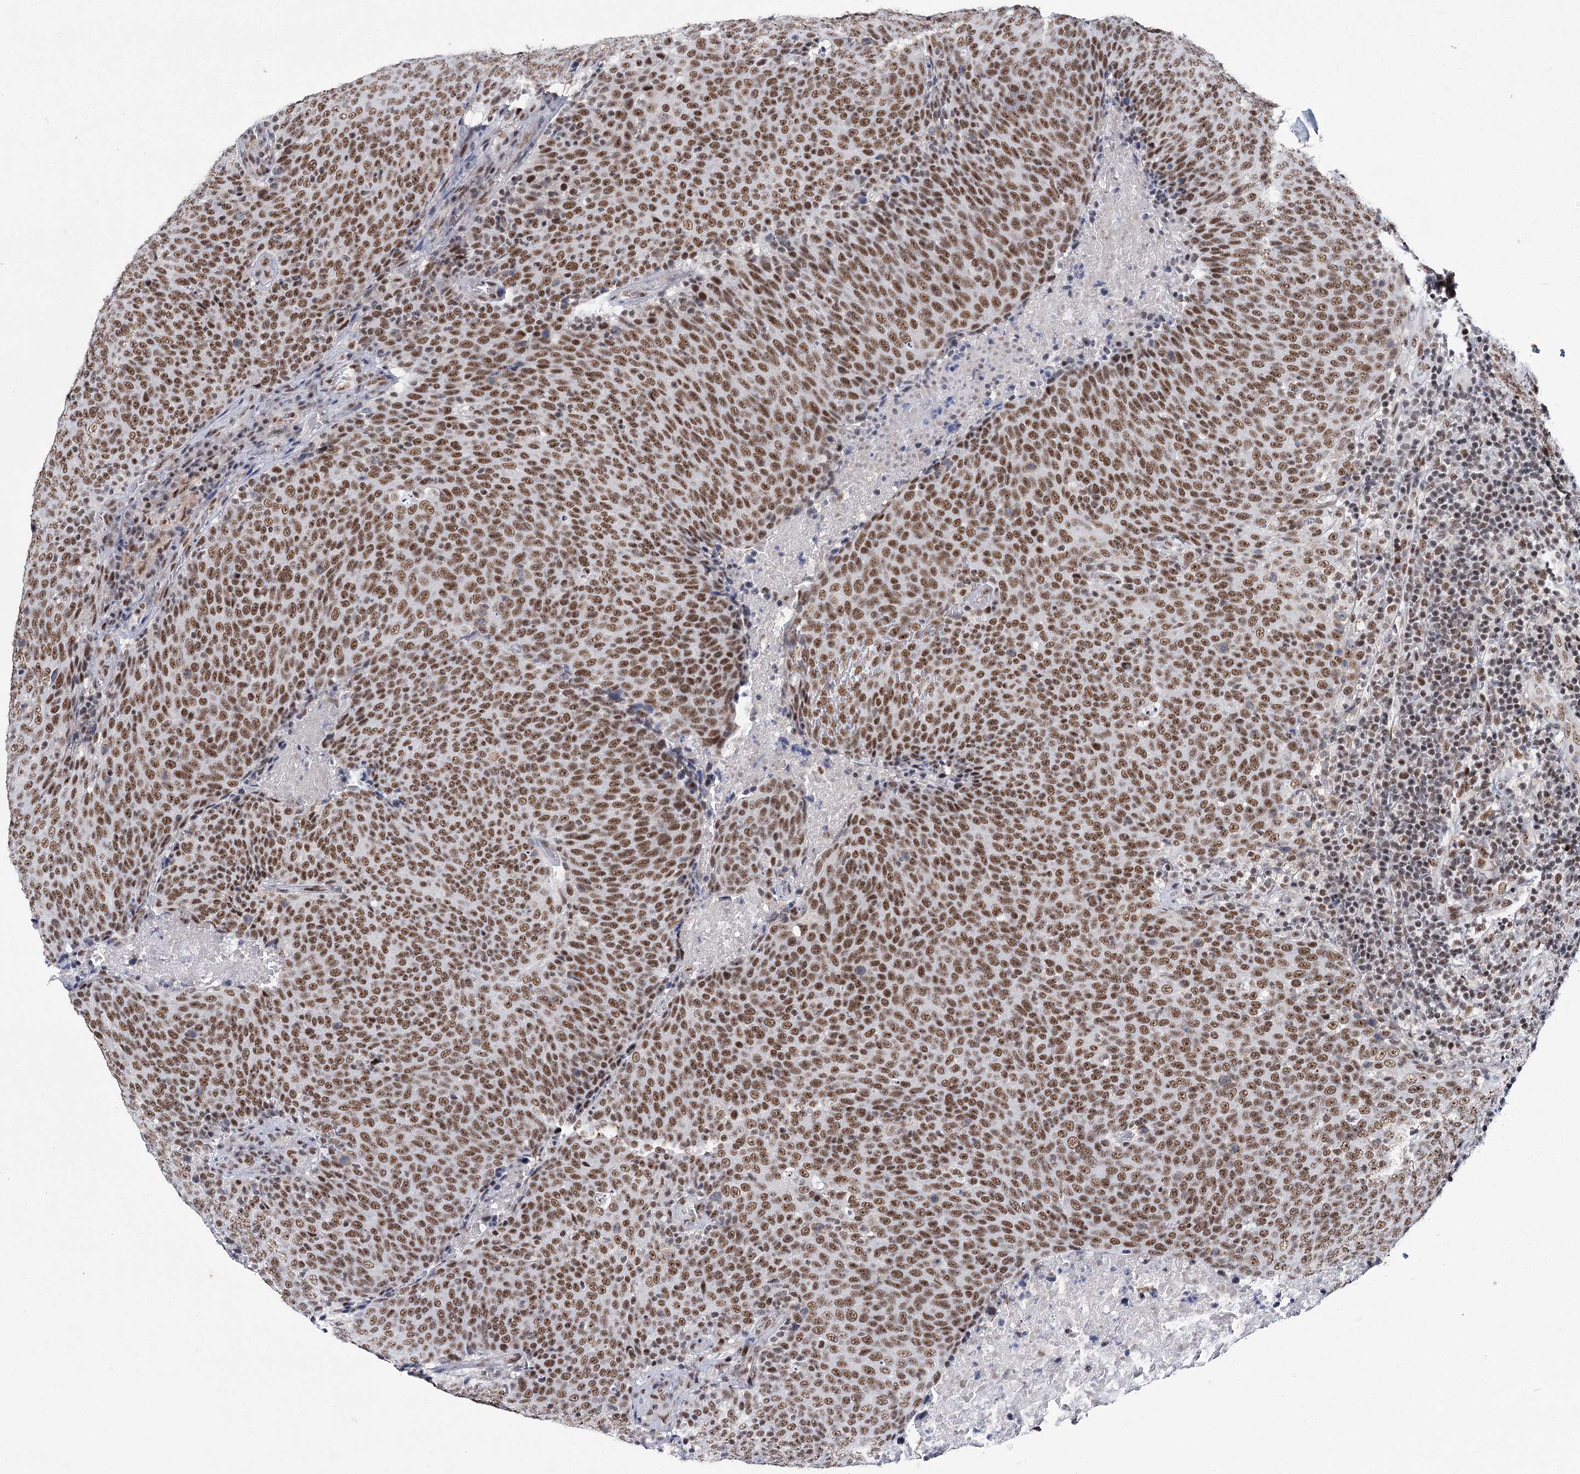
{"staining": {"intensity": "moderate", "quantity": ">75%", "location": "nuclear"}, "tissue": "head and neck cancer", "cell_type": "Tumor cells", "image_type": "cancer", "snomed": [{"axis": "morphology", "description": "Squamous cell carcinoma, NOS"}, {"axis": "morphology", "description": "Squamous cell carcinoma, metastatic, NOS"}, {"axis": "topography", "description": "Lymph node"}, {"axis": "topography", "description": "Head-Neck"}], "caption": "Tumor cells show moderate nuclear staining in about >75% of cells in head and neck cancer.", "gene": "SCAF8", "patient": {"sex": "male", "age": 62}}